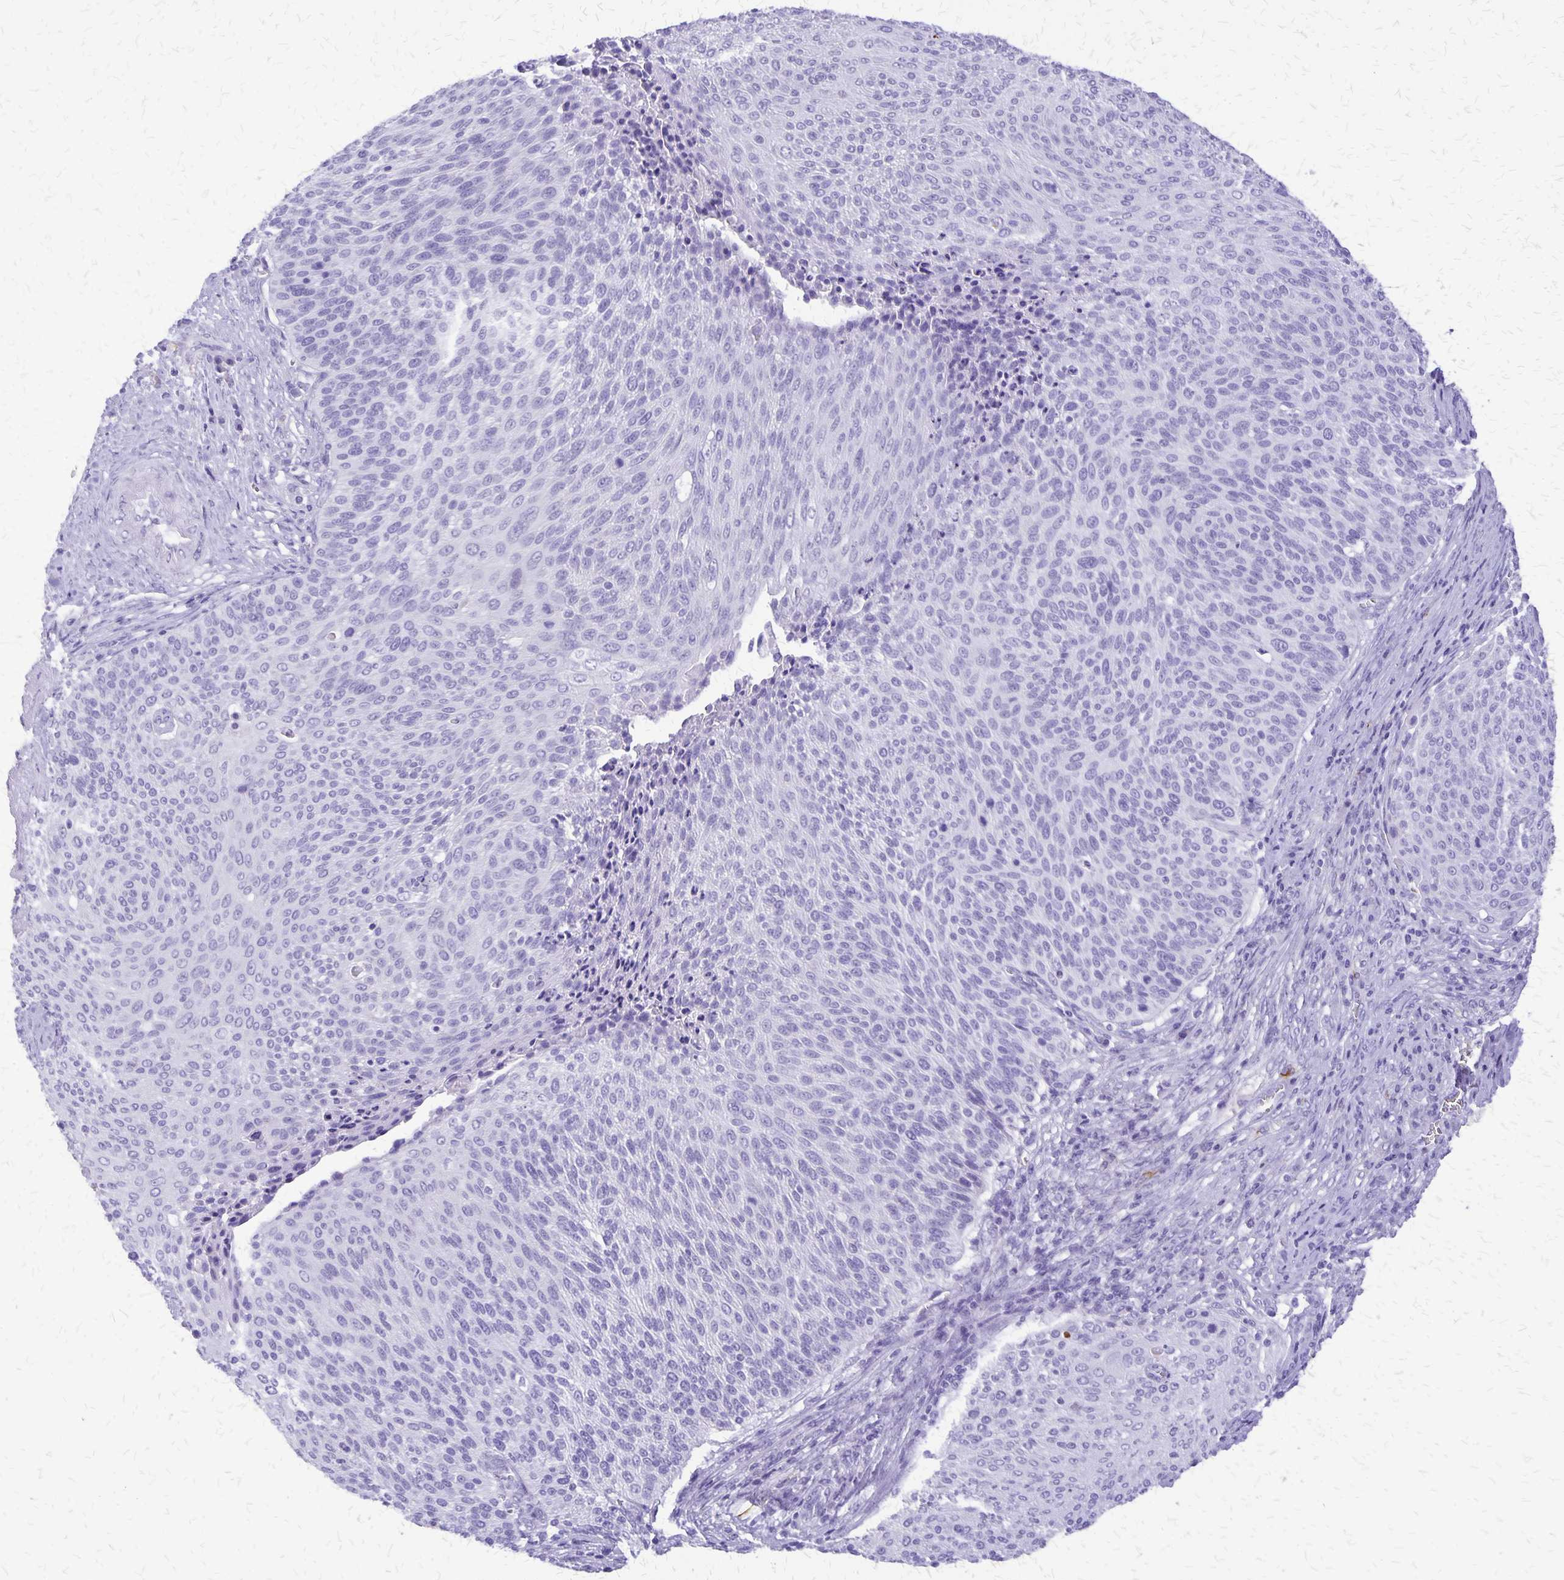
{"staining": {"intensity": "negative", "quantity": "none", "location": "none"}, "tissue": "cervical cancer", "cell_type": "Tumor cells", "image_type": "cancer", "snomed": [{"axis": "morphology", "description": "Squamous cell carcinoma, NOS"}, {"axis": "topography", "description": "Cervix"}], "caption": "This is an immunohistochemistry histopathology image of squamous cell carcinoma (cervical). There is no positivity in tumor cells.", "gene": "SLC13A2", "patient": {"sex": "female", "age": 31}}